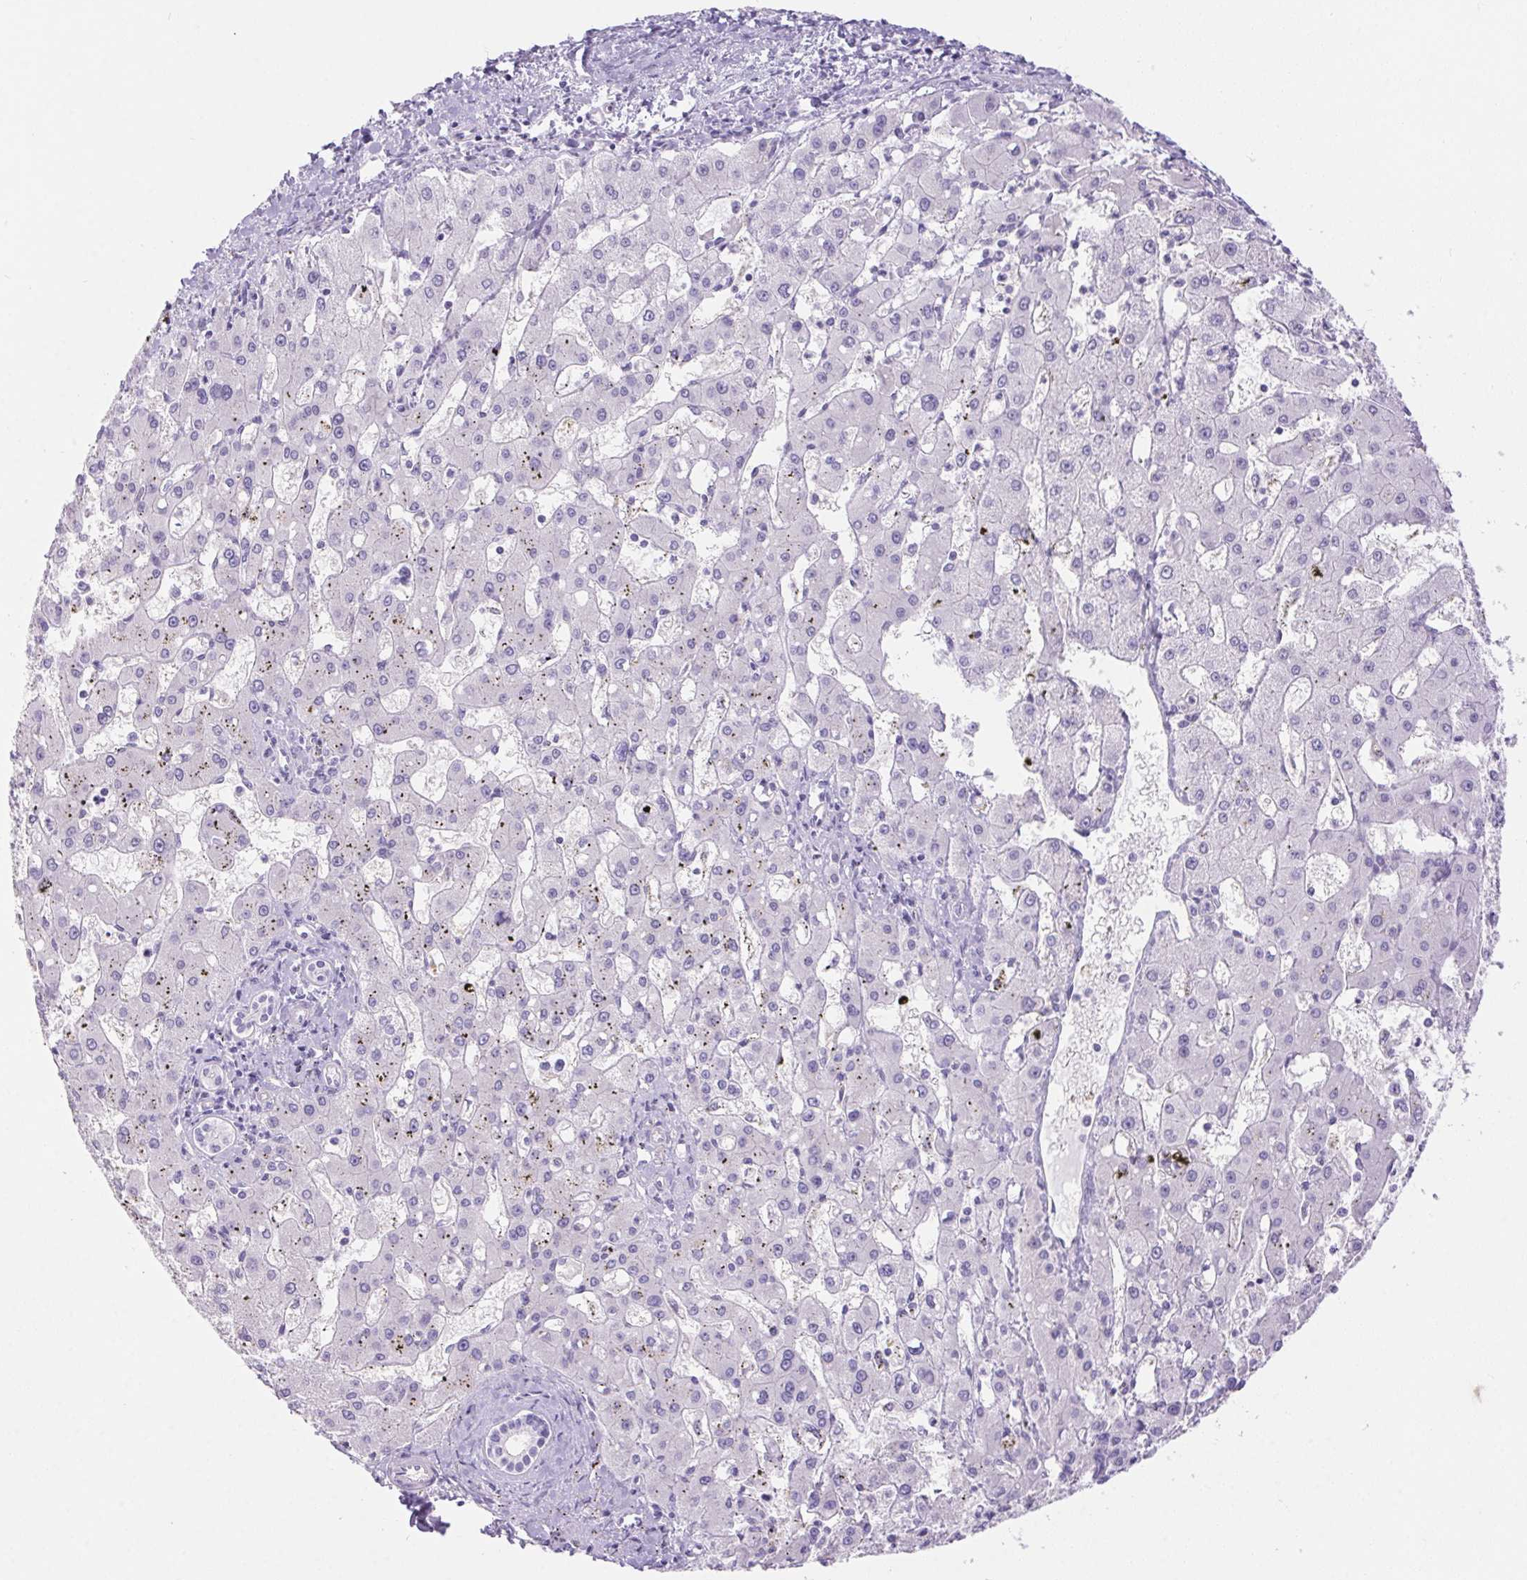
{"staining": {"intensity": "negative", "quantity": "none", "location": "none"}, "tissue": "liver cancer", "cell_type": "Tumor cells", "image_type": "cancer", "snomed": [{"axis": "morphology", "description": "Carcinoma, Hepatocellular, NOS"}, {"axis": "topography", "description": "Liver"}], "caption": "Tumor cells show no significant protein expression in liver cancer (hepatocellular carcinoma).", "gene": "ERP27", "patient": {"sex": "male", "age": 67}}